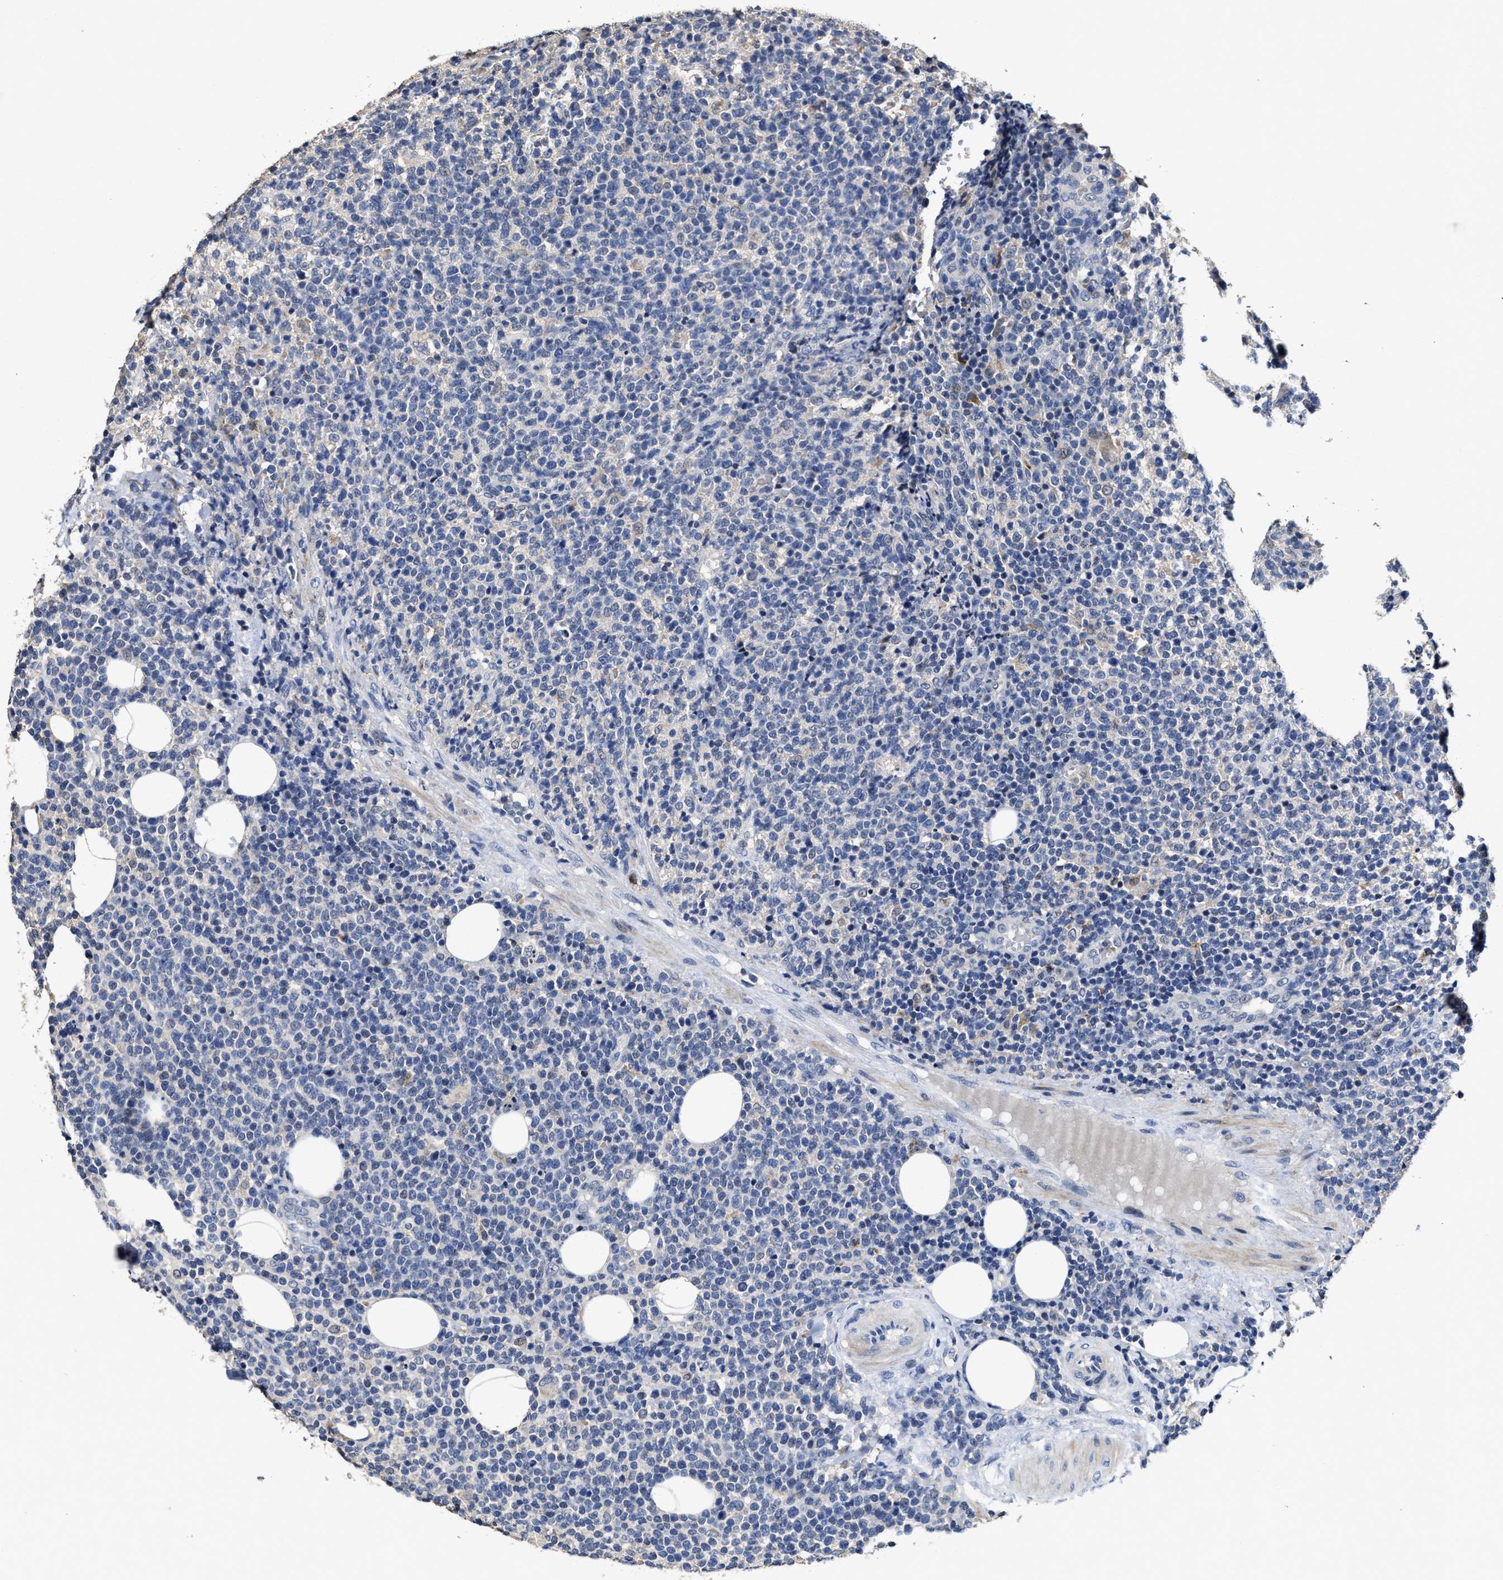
{"staining": {"intensity": "negative", "quantity": "none", "location": "none"}, "tissue": "lymphoma", "cell_type": "Tumor cells", "image_type": "cancer", "snomed": [{"axis": "morphology", "description": "Malignant lymphoma, non-Hodgkin's type, High grade"}, {"axis": "topography", "description": "Lymph node"}], "caption": "Immunohistochemical staining of lymphoma shows no significant positivity in tumor cells. (DAB (3,3'-diaminobenzidine) immunohistochemistry (IHC) with hematoxylin counter stain).", "gene": "ZFAT", "patient": {"sex": "male", "age": 61}}